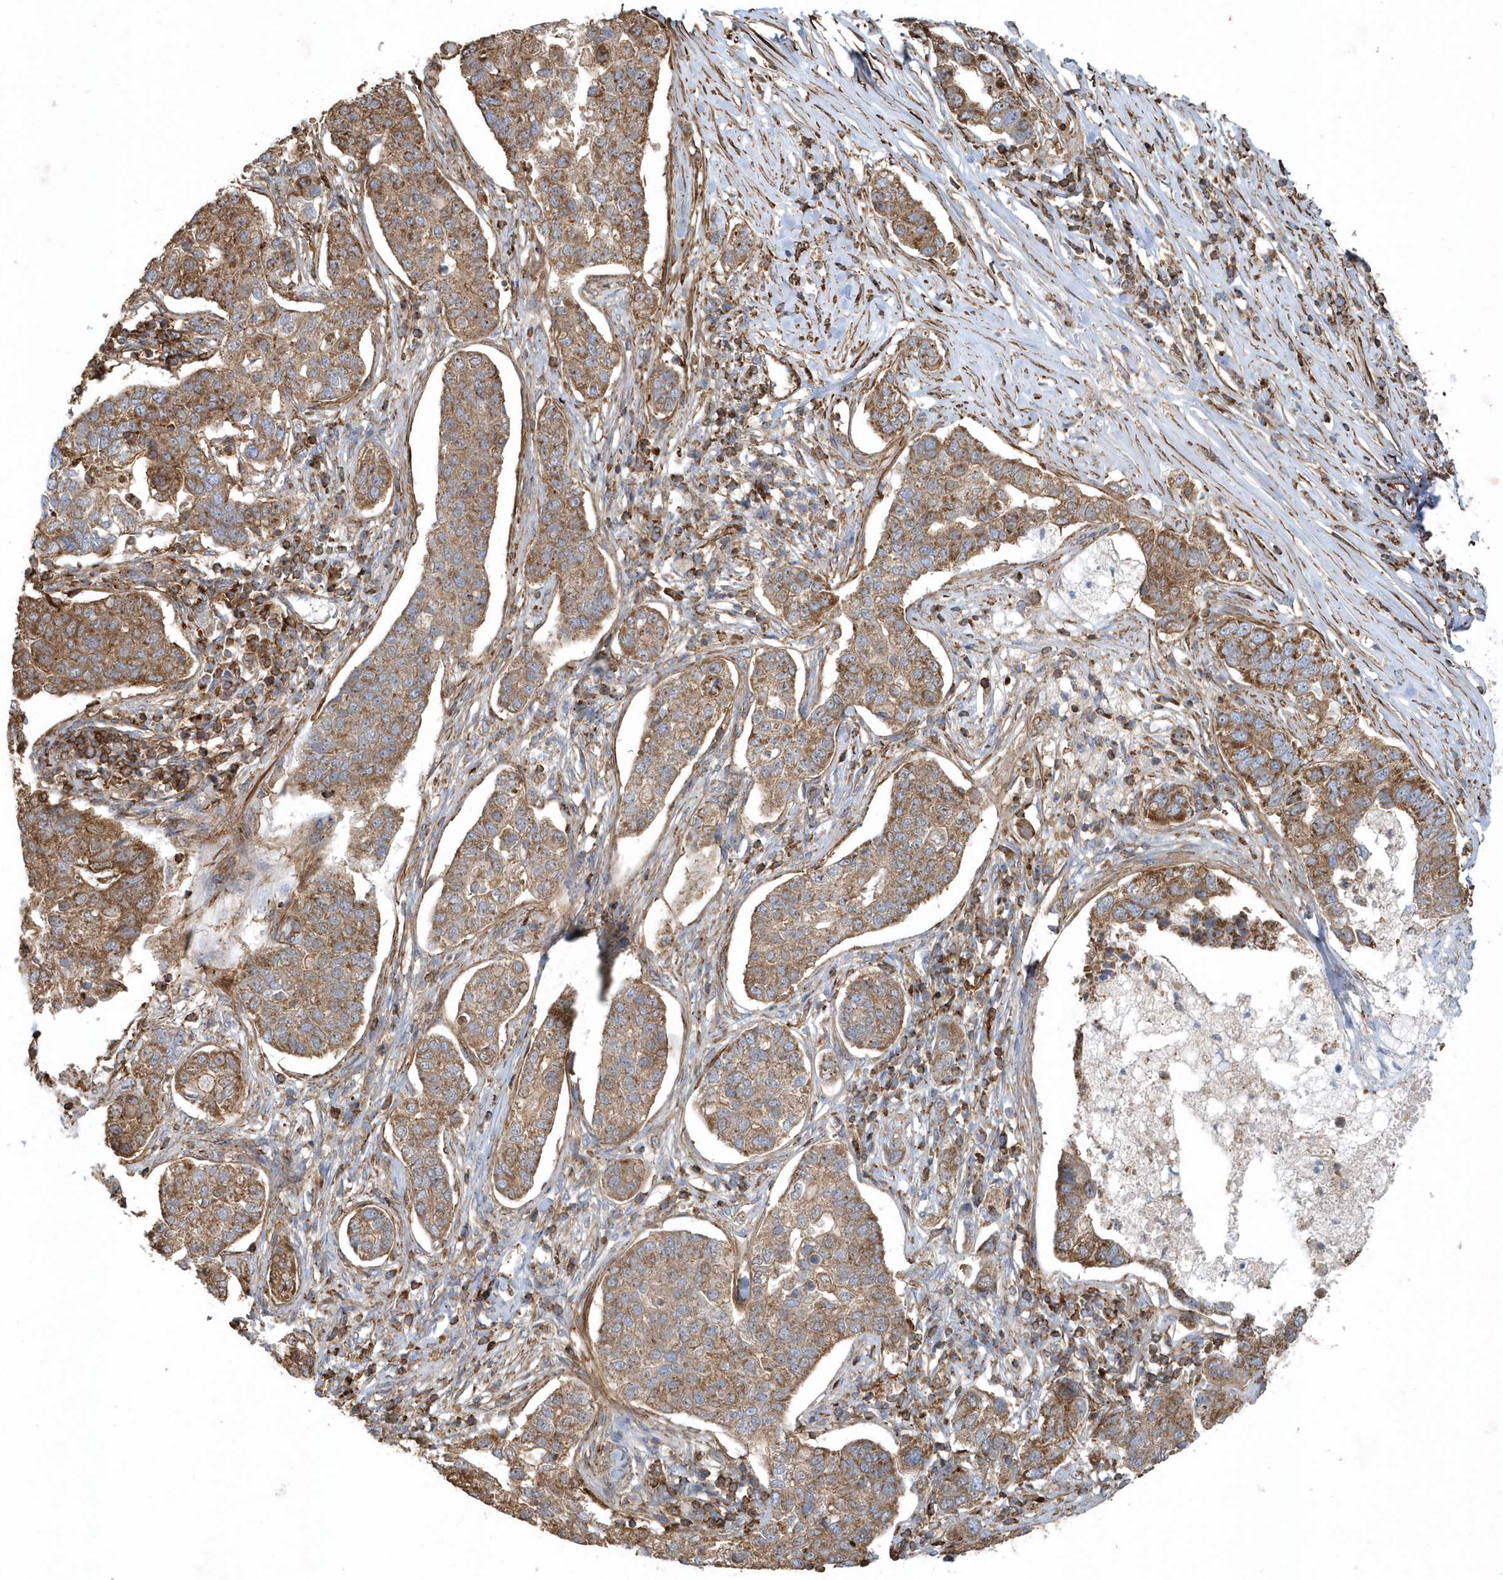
{"staining": {"intensity": "moderate", "quantity": ">75%", "location": "cytoplasmic/membranous"}, "tissue": "pancreatic cancer", "cell_type": "Tumor cells", "image_type": "cancer", "snomed": [{"axis": "morphology", "description": "Adenocarcinoma, NOS"}, {"axis": "topography", "description": "Pancreas"}], "caption": "Immunohistochemistry (IHC) of pancreatic cancer demonstrates medium levels of moderate cytoplasmic/membranous positivity in about >75% of tumor cells. (Stains: DAB (3,3'-diaminobenzidine) in brown, nuclei in blue, Microscopy: brightfield microscopy at high magnification).", "gene": "MMUT", "patient": {"sex": "female", "age": 61}}